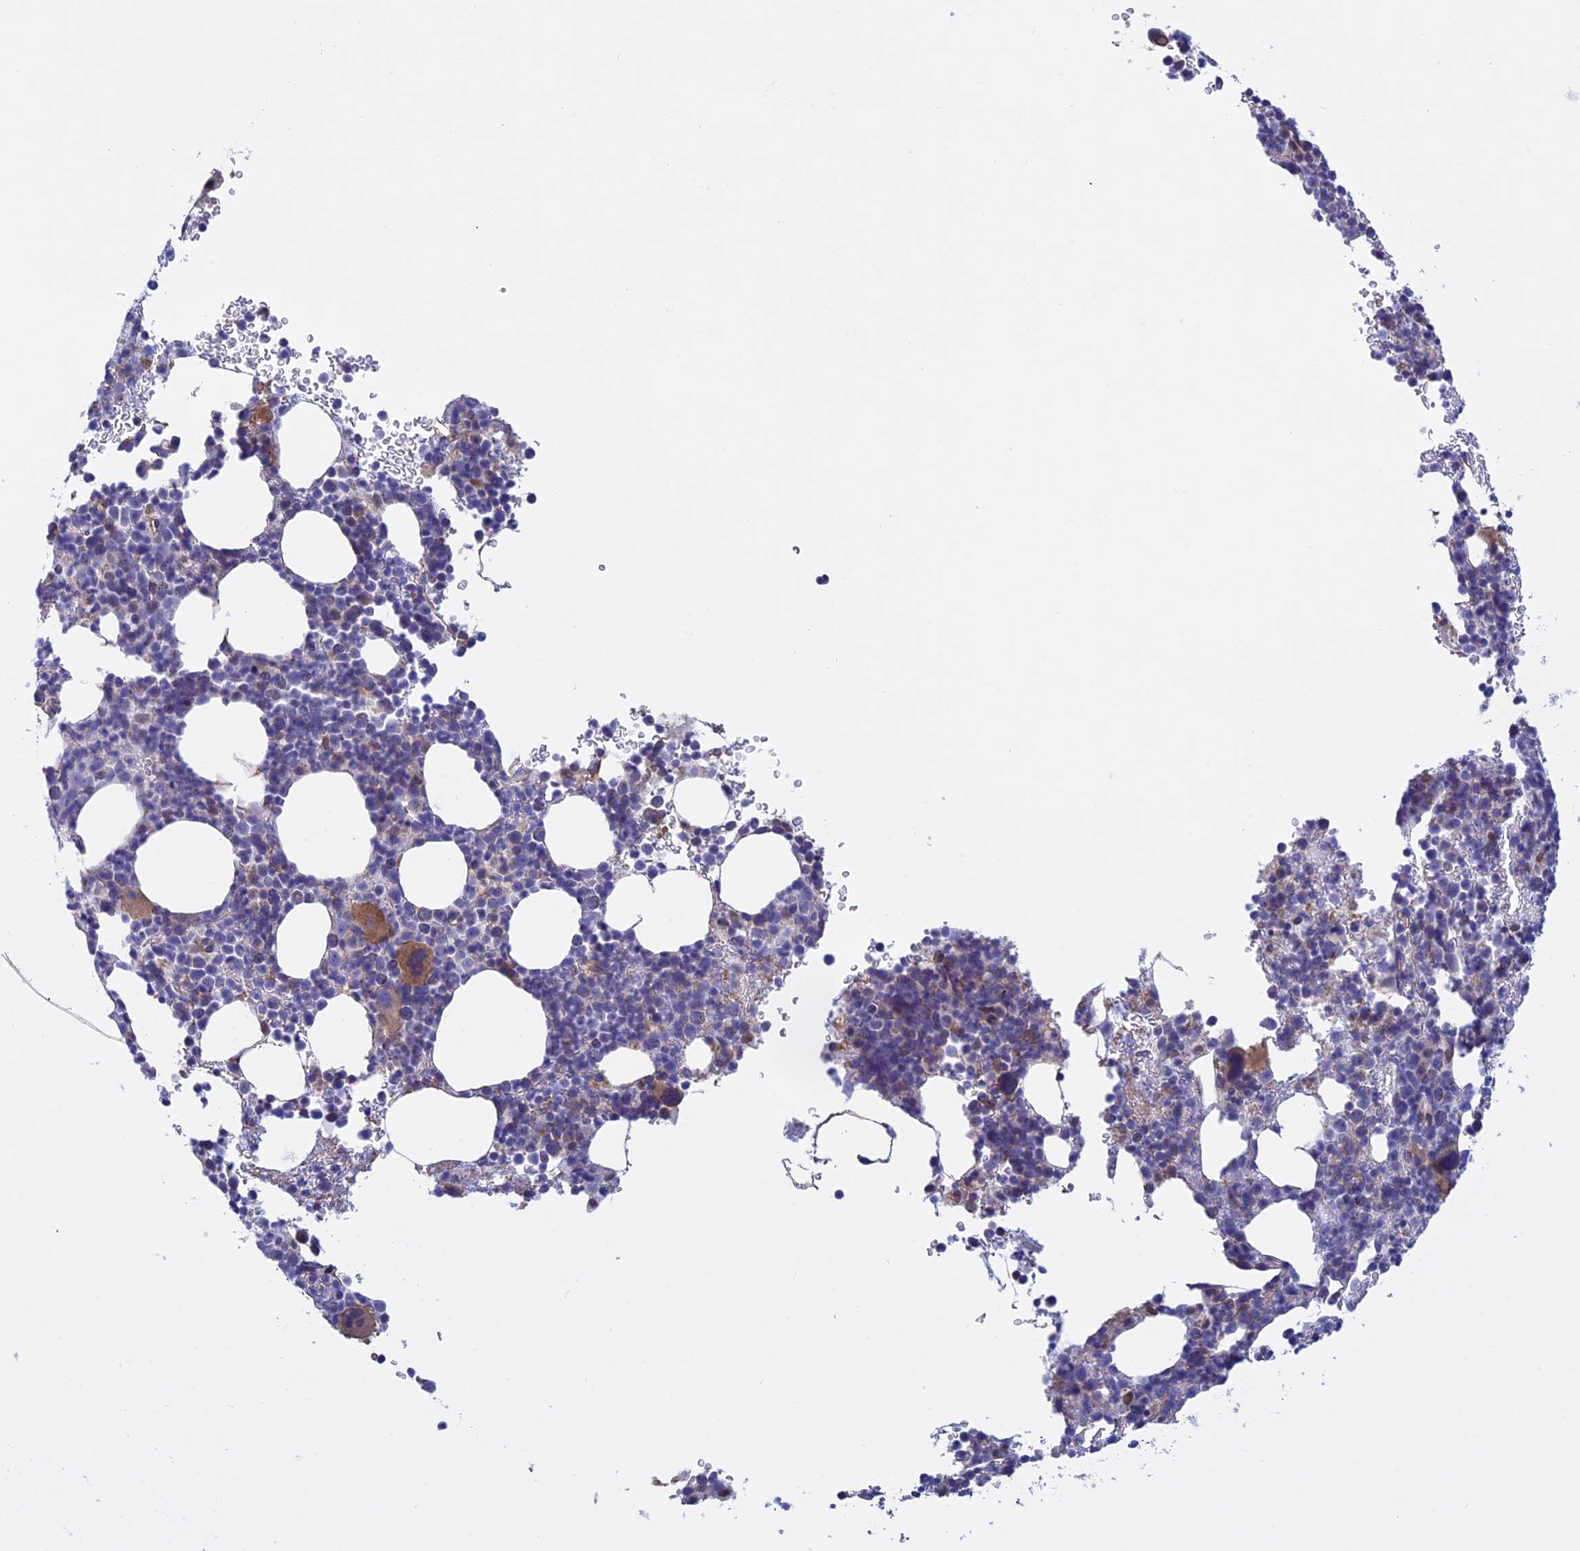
{"staining": {"intensity": "moderate", "quantity": "<25%", "location": "cytoplasmic/membranous"}, "tissue": "bone marrow", "cell_type": "Hematopoietic cells", "image_type": "normal", "snomed": [{"axis": "morphology", "description": "Normal tissue, NOS"}, {"axis": "topography", "description": "Bone marrow"}], "caption": "Immunohistochemistry (IHC) micrograph of normal bone marrow: human bone marrow stained using immunohistochemistry demonstrates low levels of moderate protein expression localized specifically in the cytoplasmic/membranous of hematopoietic cells, appearing as a cytoplasmic/membranous brown color.", "gene": "ETFDH", "patient": {"sex": "female", "age": 82}}